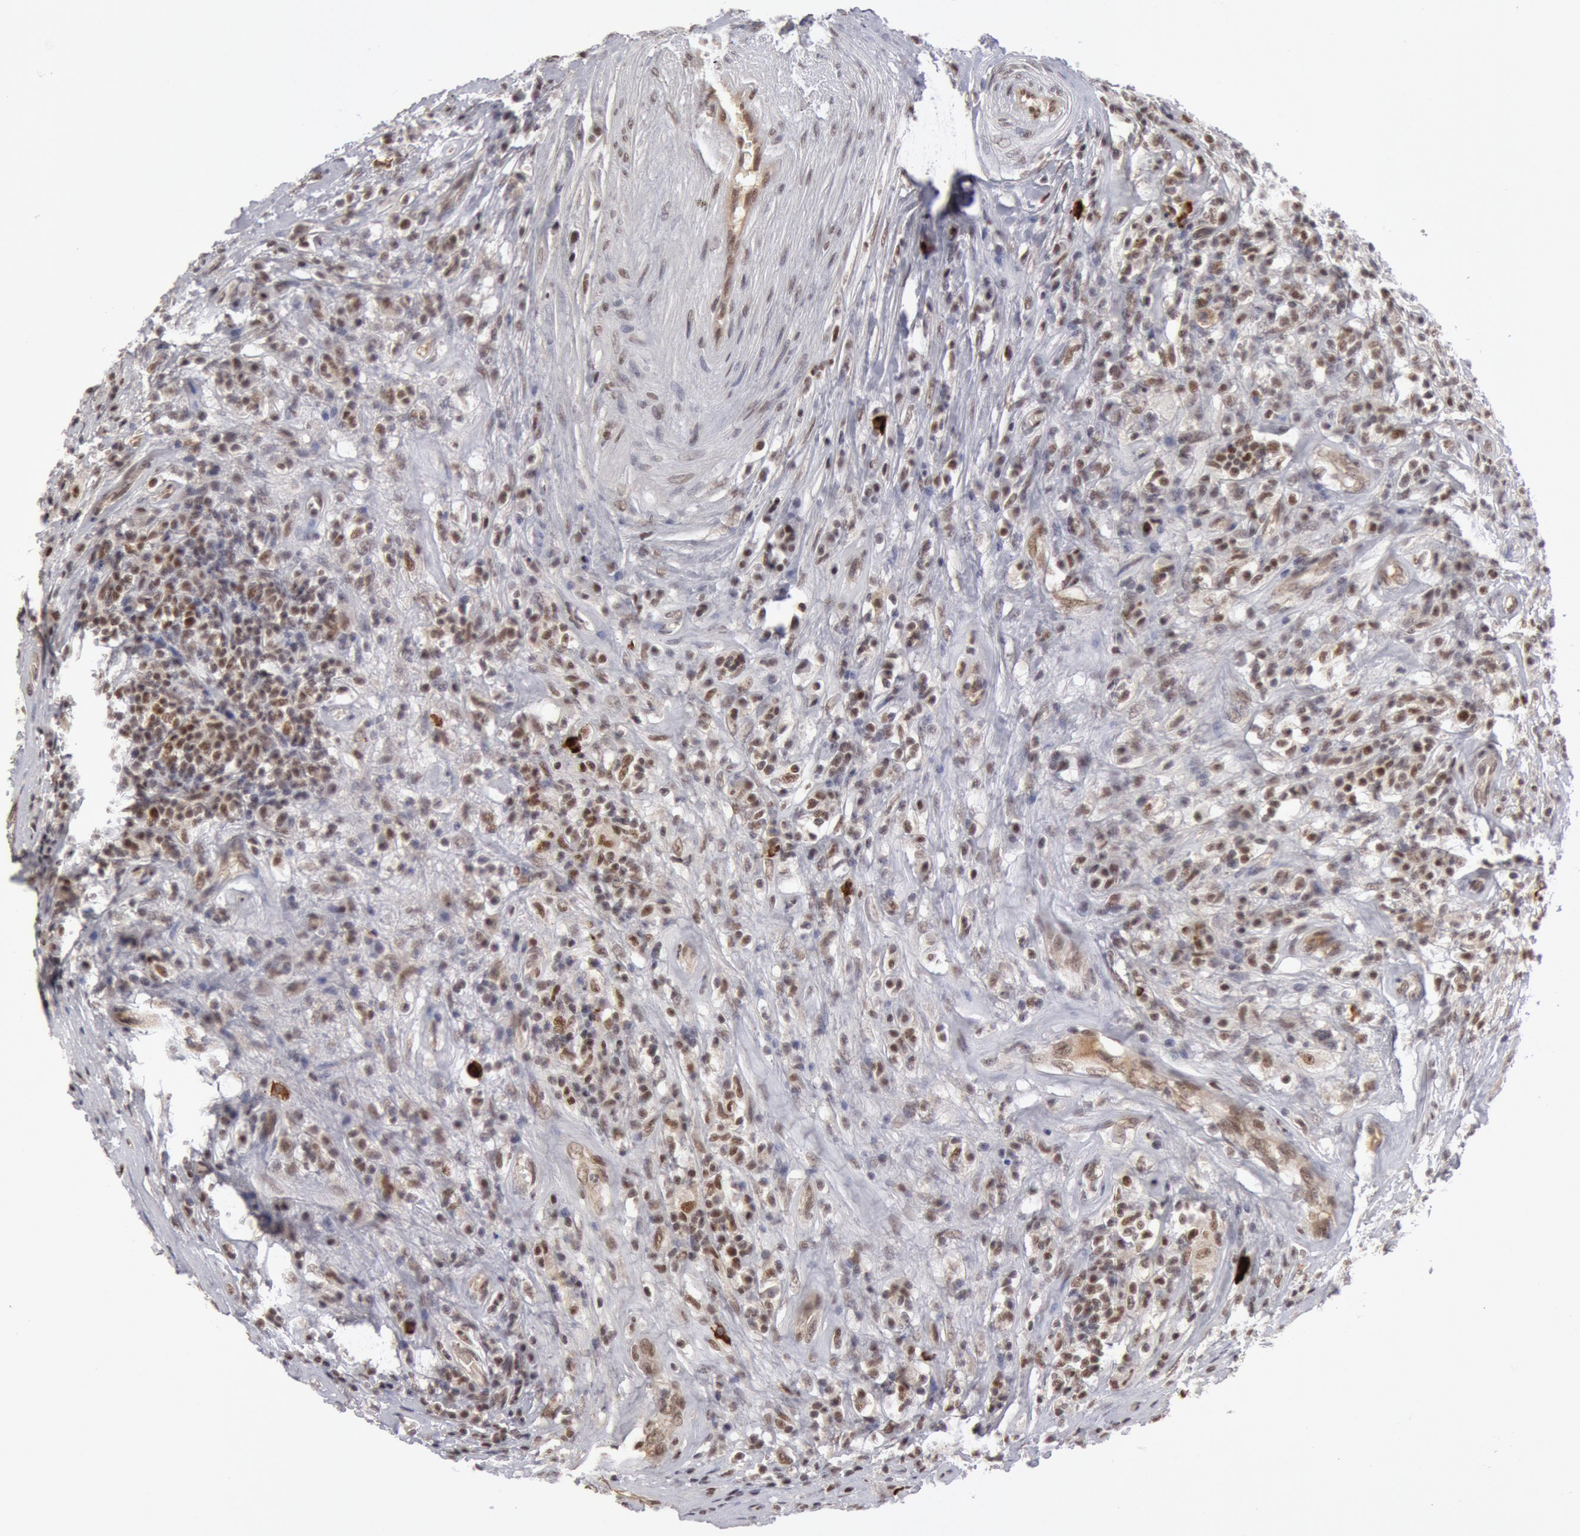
{"staining": {"intensity": "weak", "quantity": ">75%", "location": "nuclear"}, "tissue": "testis cancer", "cell_type": "Tumor cells", "image_type": "cancer", "snomed": [{"axis": "morphology", "description": "Seminoma, NOS"}, {"axis": "topography", "description": "Testis"}], "caption": "There is low levels of weak nuclear staining in tumor cells of testis seminoma, as demonstrated by immunohistochemical staining (brown color).", "gene": "PPP4R3B", "patient": {"sex": "male", "age": 34}}